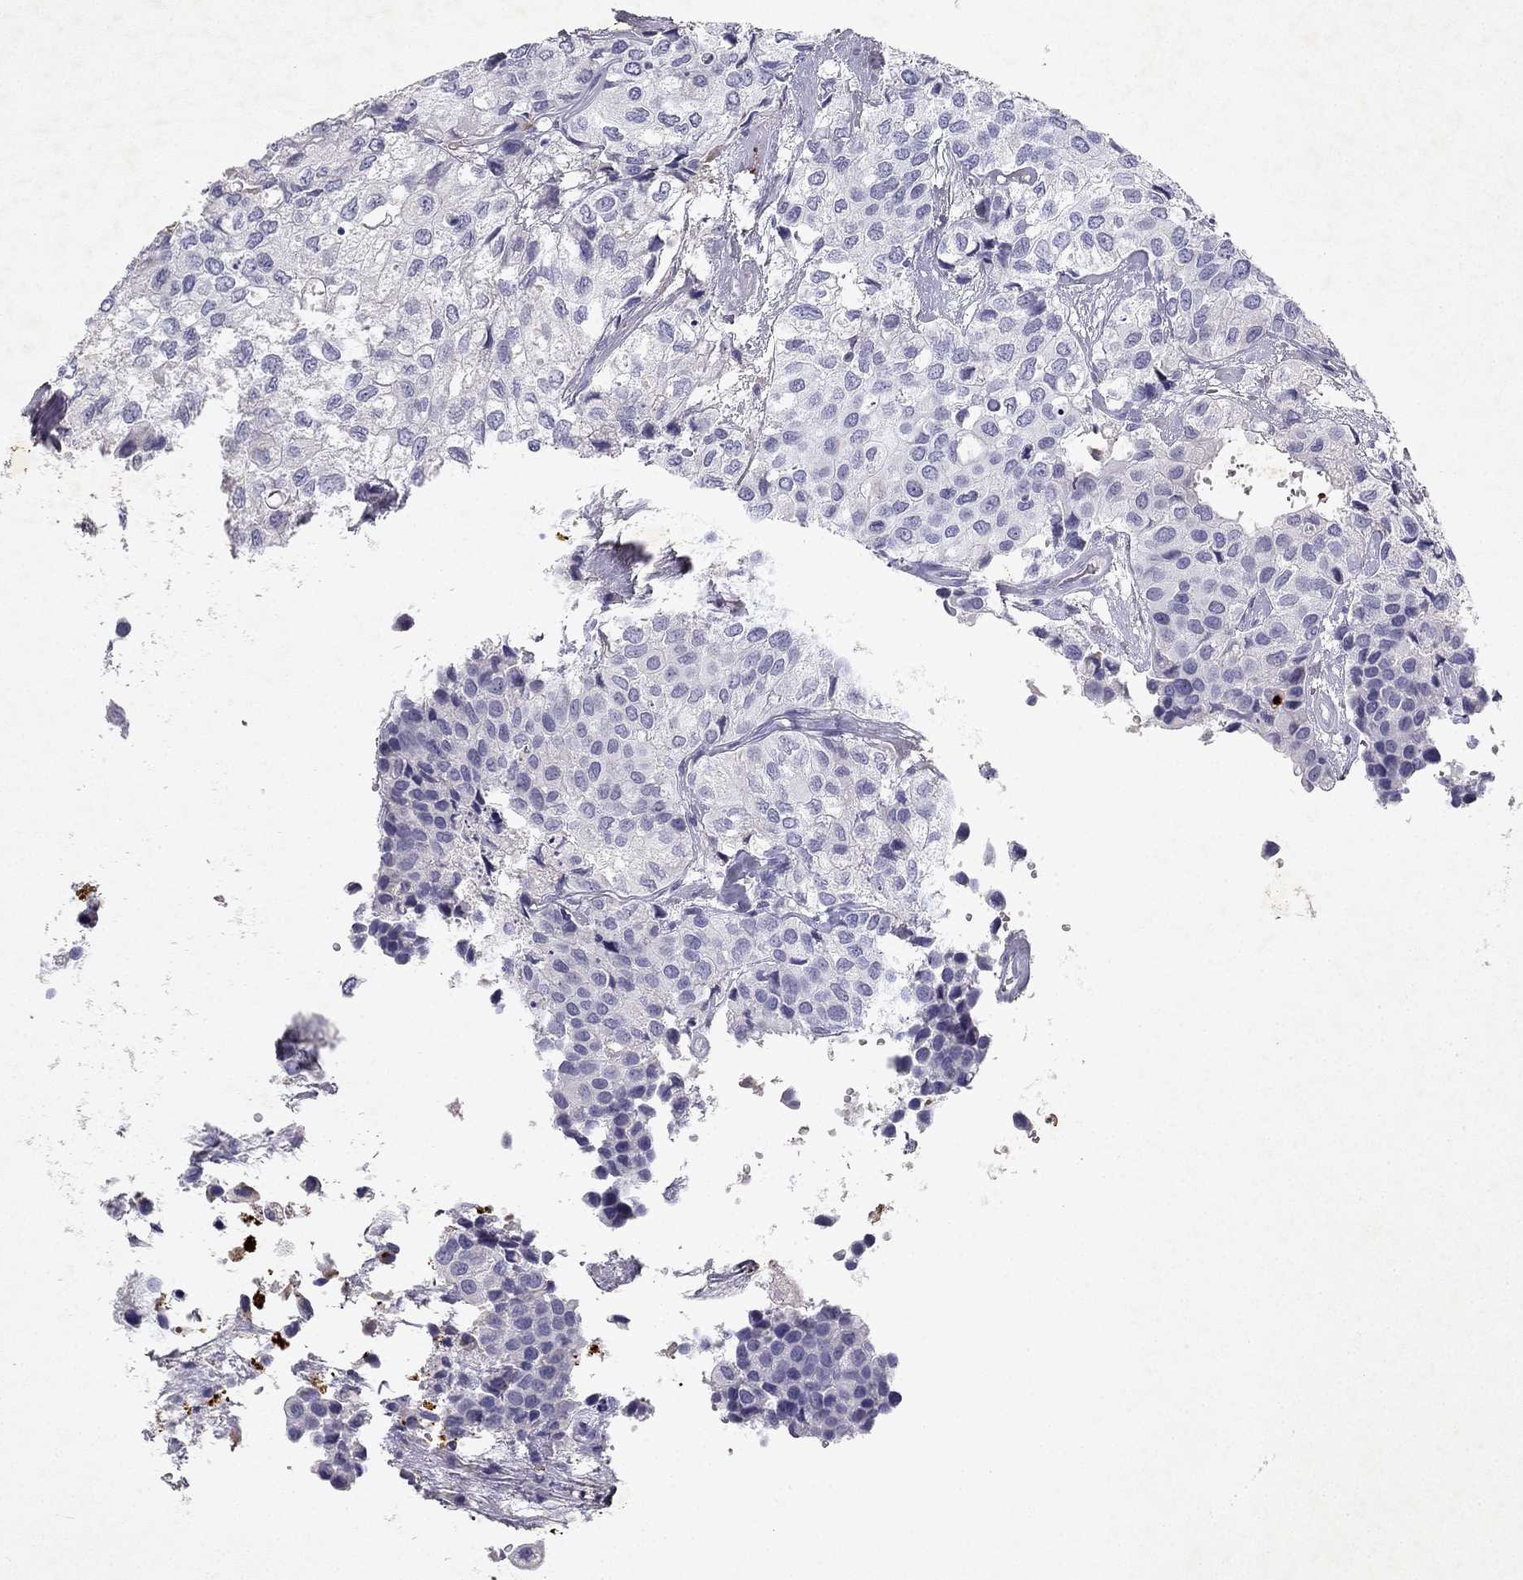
{"staining": {"intensity": "negative", "quantity": "none", "location": "none"}, "tissue": "urothelial cancer", "cell_type": "Tumor cells", "image_type": "cancer", "snomed": [{"axis": "morphology", "description": "Urothelial carcinoma, High grade"}, {"axis": "topography", "description": "Urinary bladder"}], "caption": "This image is of urothelial cancer stained with immunohistochemistry to label a protein in brown with the nuclei are counter-stained blue. There is no staining in tumor cells.", "gene": "SLC6A4", "patient": {"sex": "male", "age": 73}}